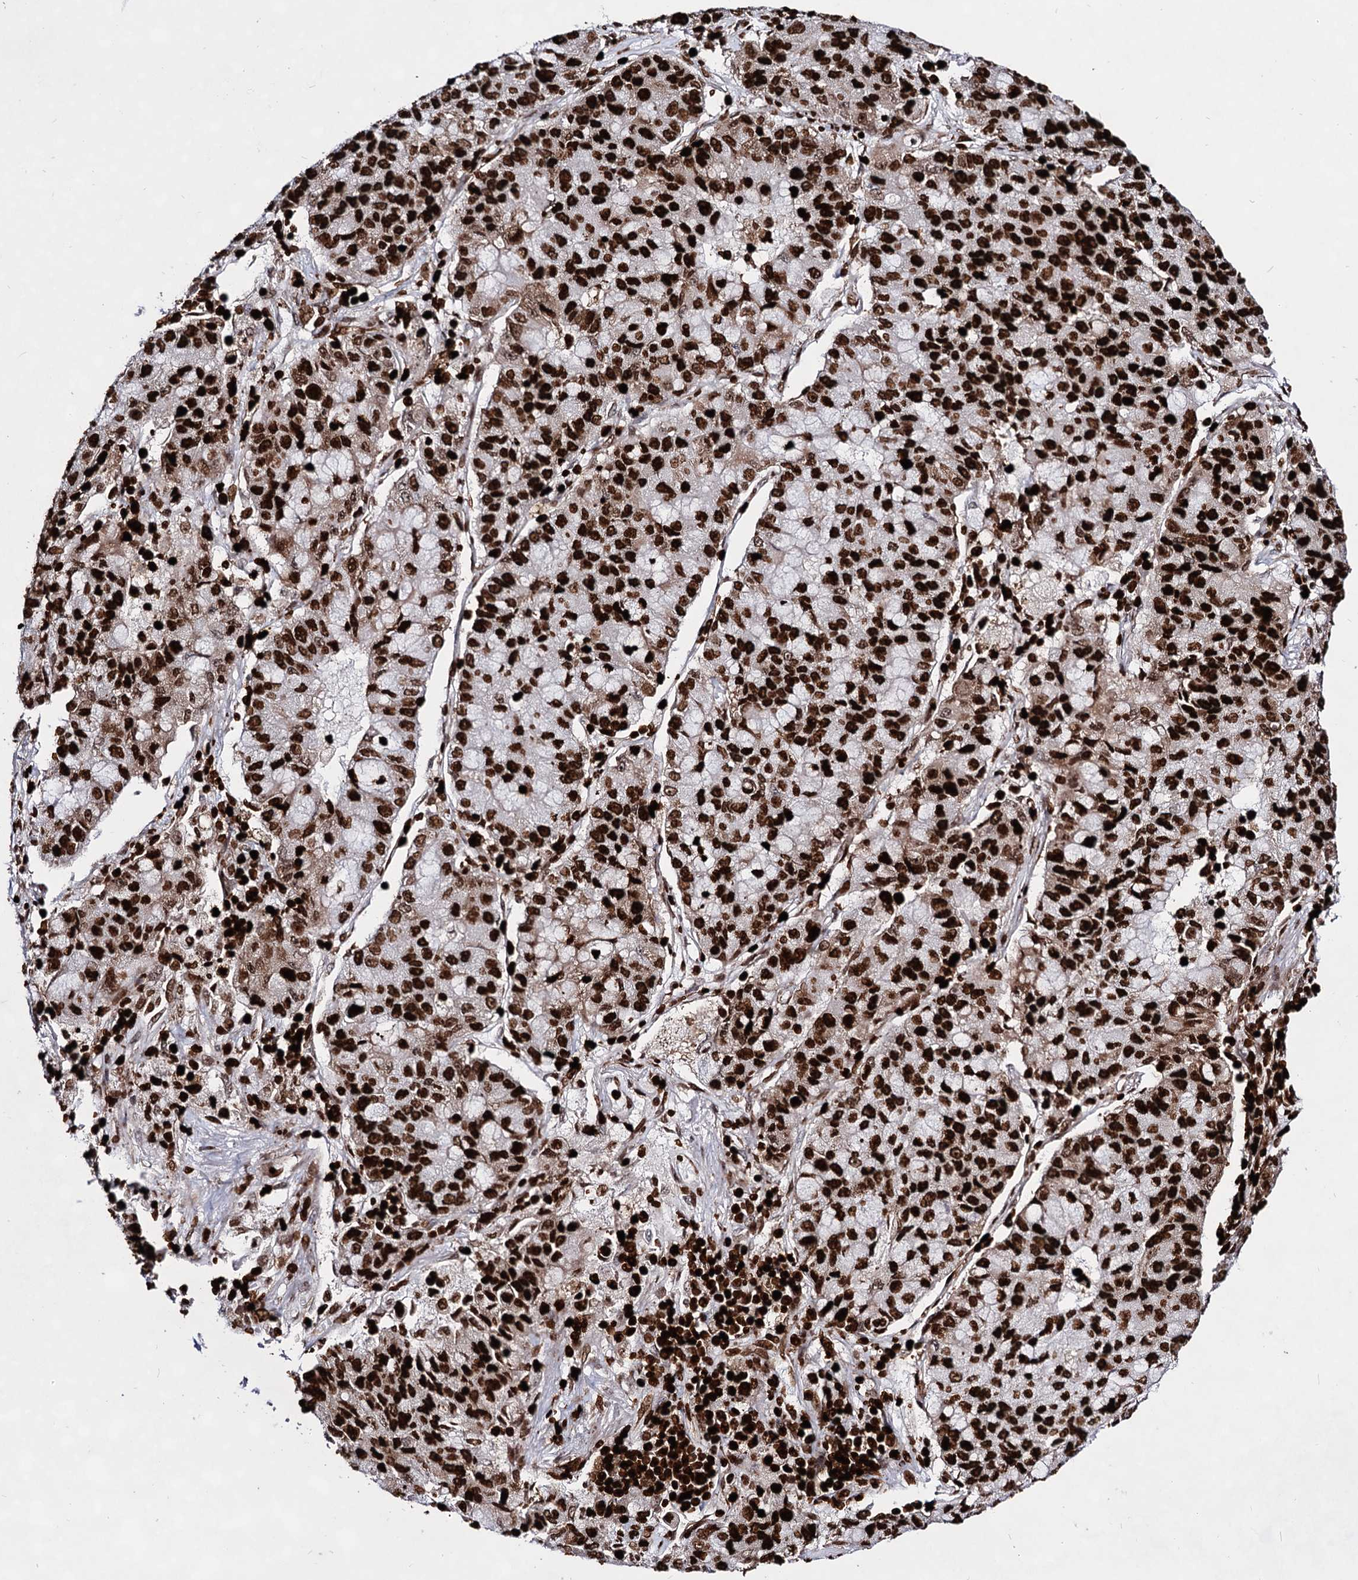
{"staining": {"intensity": "strong", "quantity": ">75%", "location": "nuclear"}, "tissue": "lung cancer", "cell_type": "Tumor cells", "image_type": "cancer", "snomed": [{"axis": "morphology", "description": "Squamous cell carcinoma, NOS"}, {"axis": "topography", "description": "Lung"}], "caption": "DAB immunohistochemical staining of lung squamous cell carcinoma exhibits strong nuclear protein expression in approximately >75% of tumor cells.", "gene": "HMGB2", "patient": {"sex": "male", "age": 74}}